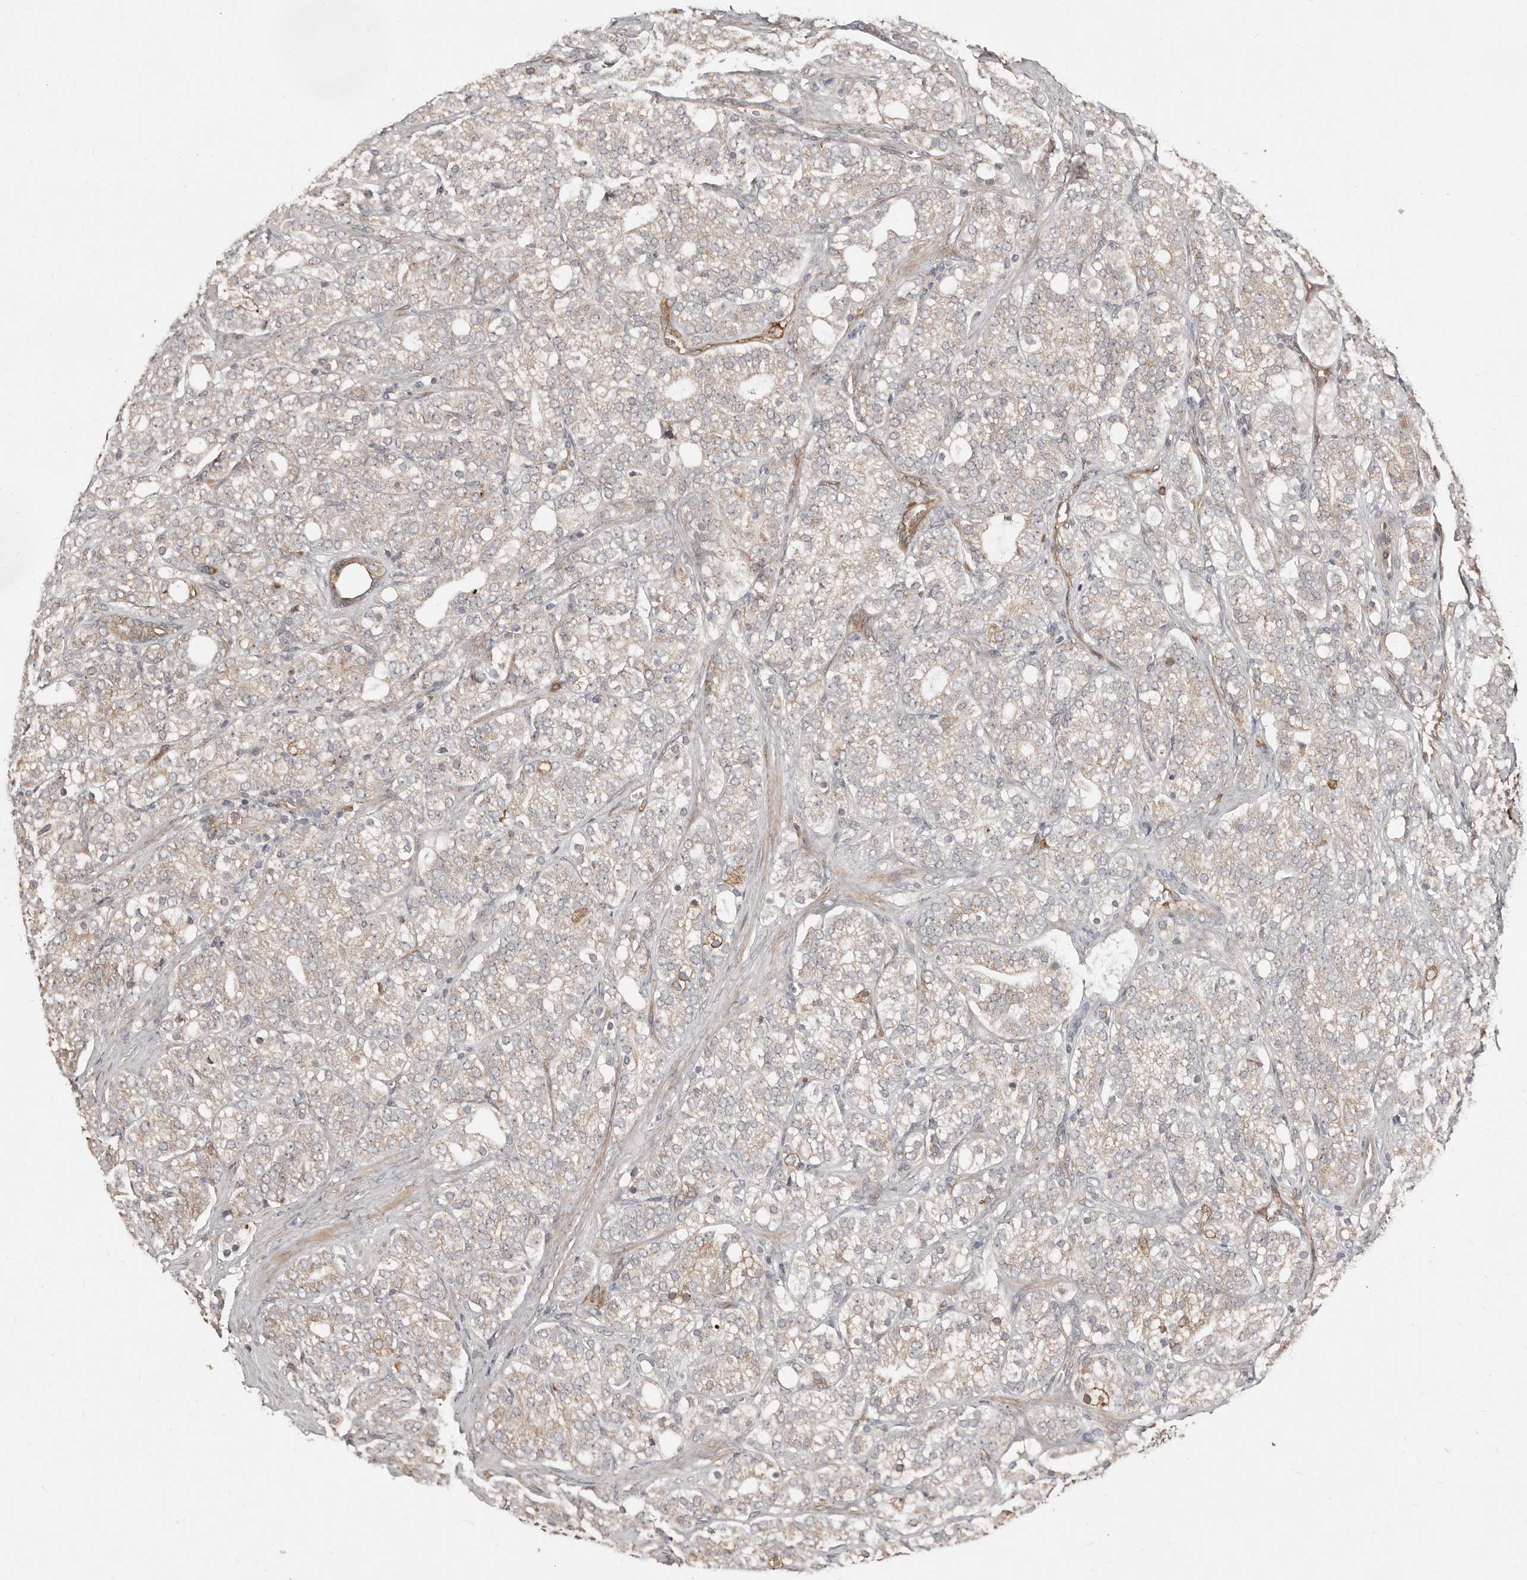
{"staining": {"intensity": "weak", "quantity": "<25%", "location": "cytoplasmic/membranous"}, "tissue": "prostate cancer", "cell_type": "Tumor cells", "image_type": "cancer", "snomed": [{"axis": "morphology", "description": "Adenocarcinoma, High grade"}, {"axis": "topography", "description": "Prostate"}], "caption": "An IHC image of prostate cancer is shown. There is no staining in tumor cells of prostate cancer. (DAB immunohistochemistry with hematoxylin counter stain).", "gene": "SMYD4", "patient": {"sex": "male", "age": 57}}